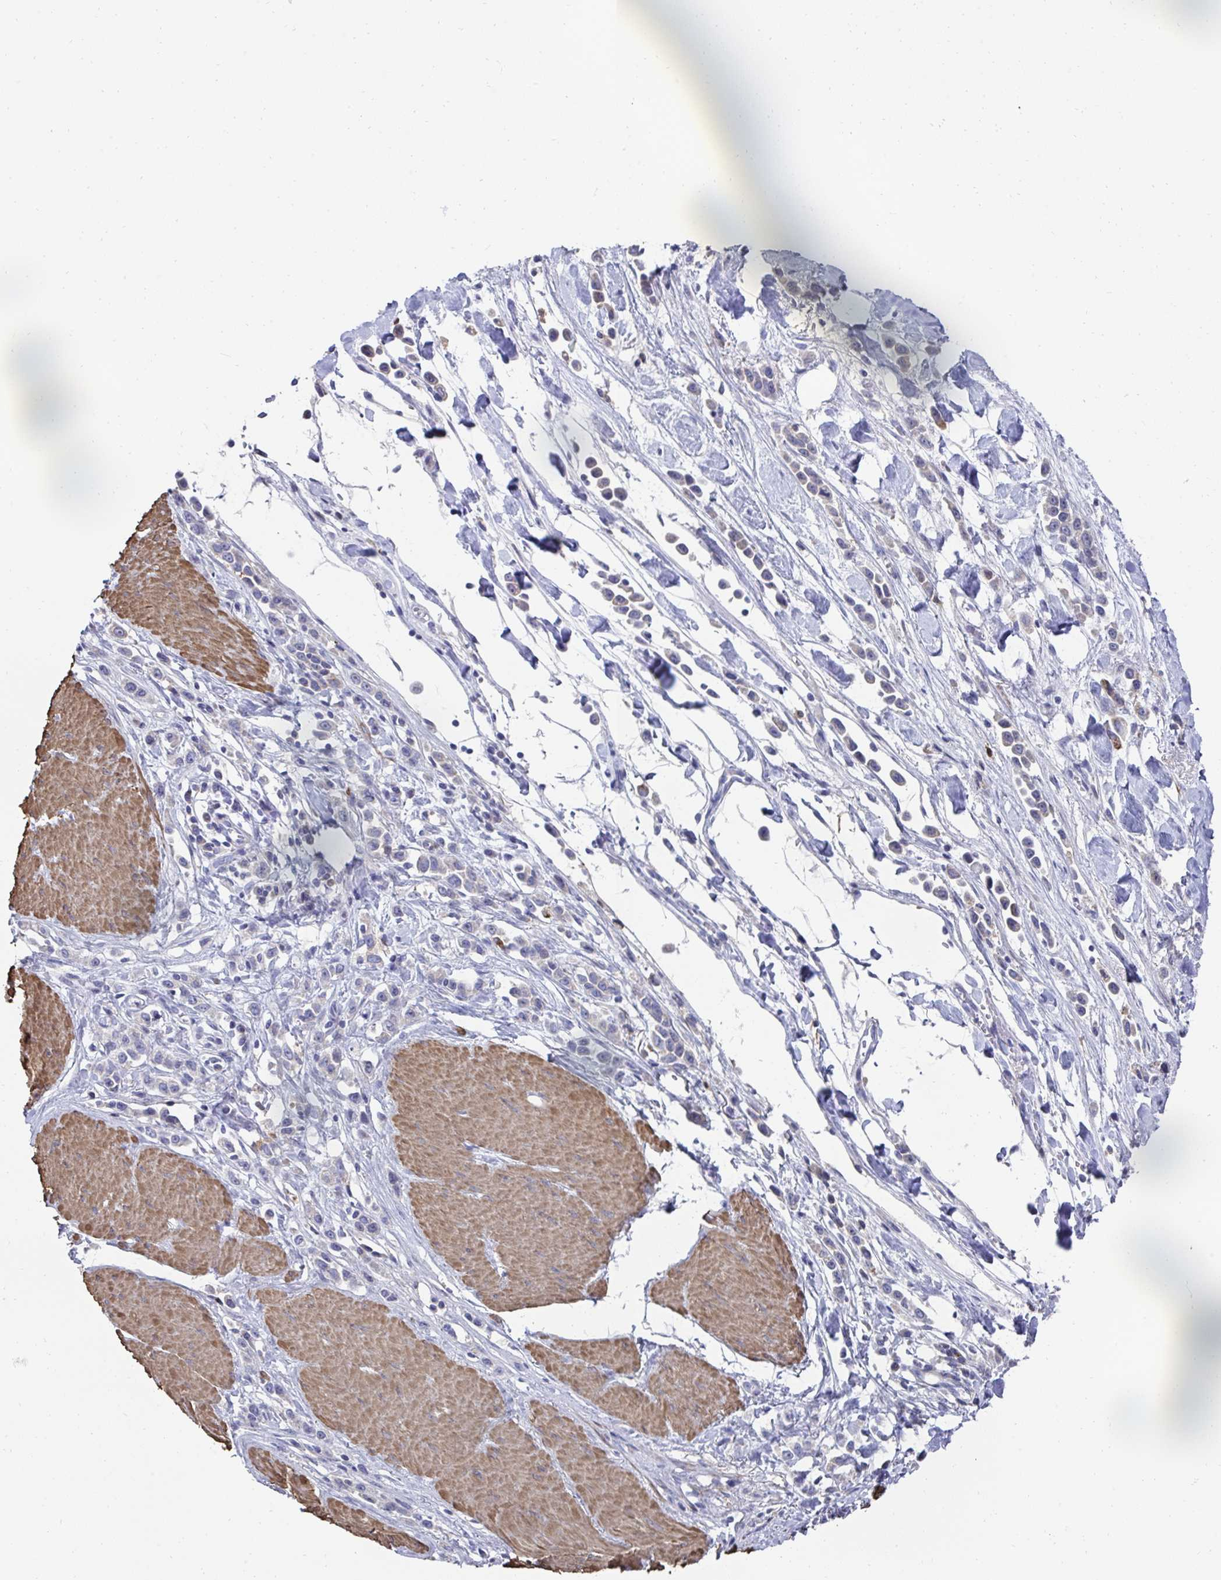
{"staining": {"intensity": "negative", "quantity": "none", "location": "none"}, "tissue": "stomach cancer", "cell_type": "Tumor cells", "image_type": "cancer", "snomed": [{"axis": "morphology", "description": "Adenocarcinoma, NOS"}, {"axis": "topography", "description": "Stomach"}], "caption": "Tumor cells are negative for brown protein staining in adenocarcinoma (stomach).", "gene": "FBXL13", "patient": {"sex": "male", "age": 47}}